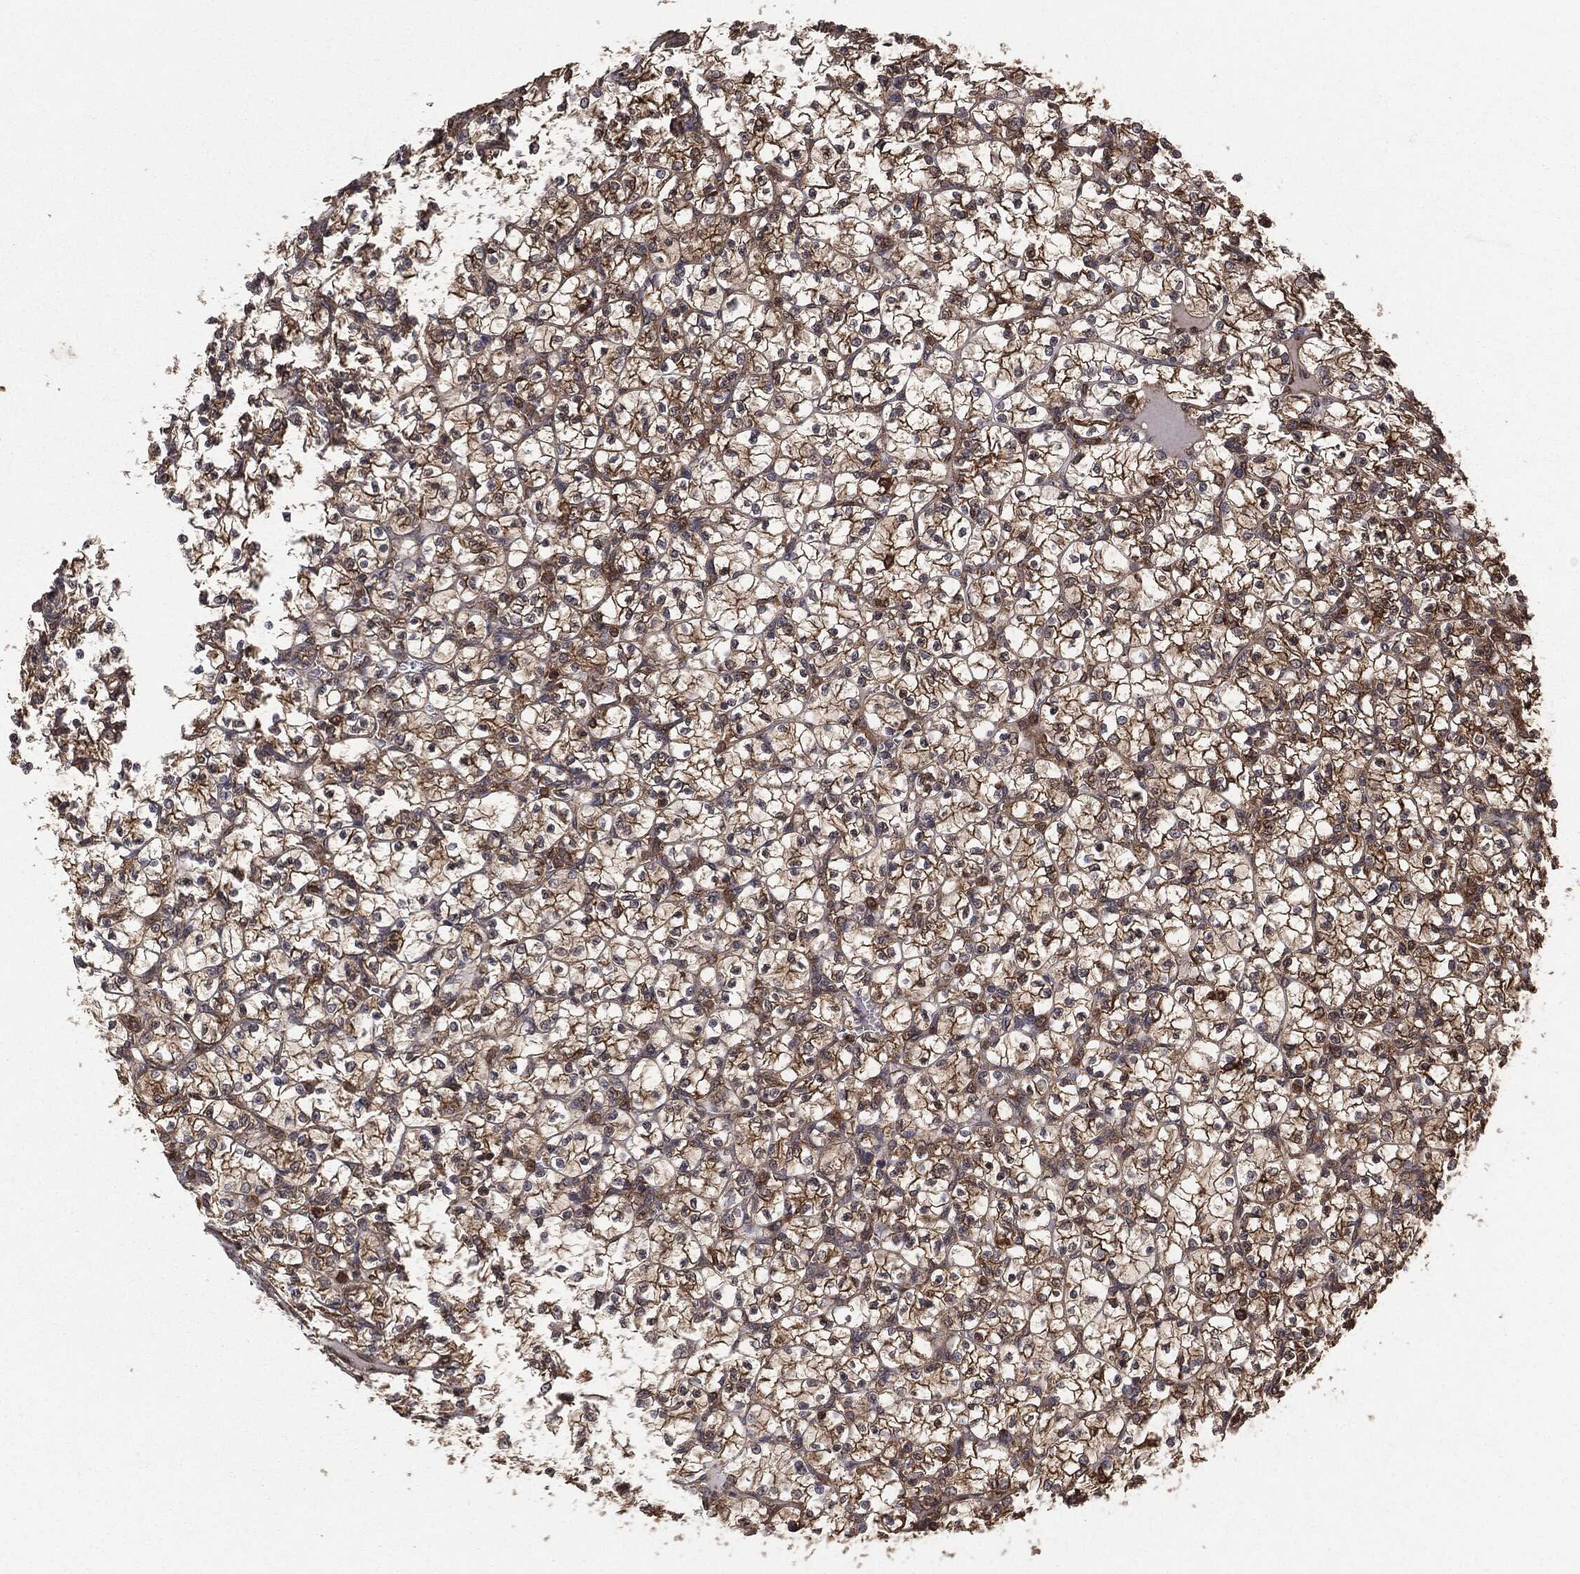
{"staining": {"intensity": "strong", "quantity": "25%-75%", "location": "cytoplasmic/membranous"}, "tissue": "renal cancer", "cell_type": "Tumor cells", "image_type": "cancer", "snomed": [{"axis": "morphology", "description": "Adenocarcinoma, NOS"}, {"axis": "topography", "description": "Kidney"}], "caption": "Immunohistochemical staining of renal cancer (adenocarcinoma) shows strong cytoplasmic/membranous protein staining in about 25%-75% of tumor cells.", "gene": "NME1", "patient": {"sex": "female", "age": 89}}